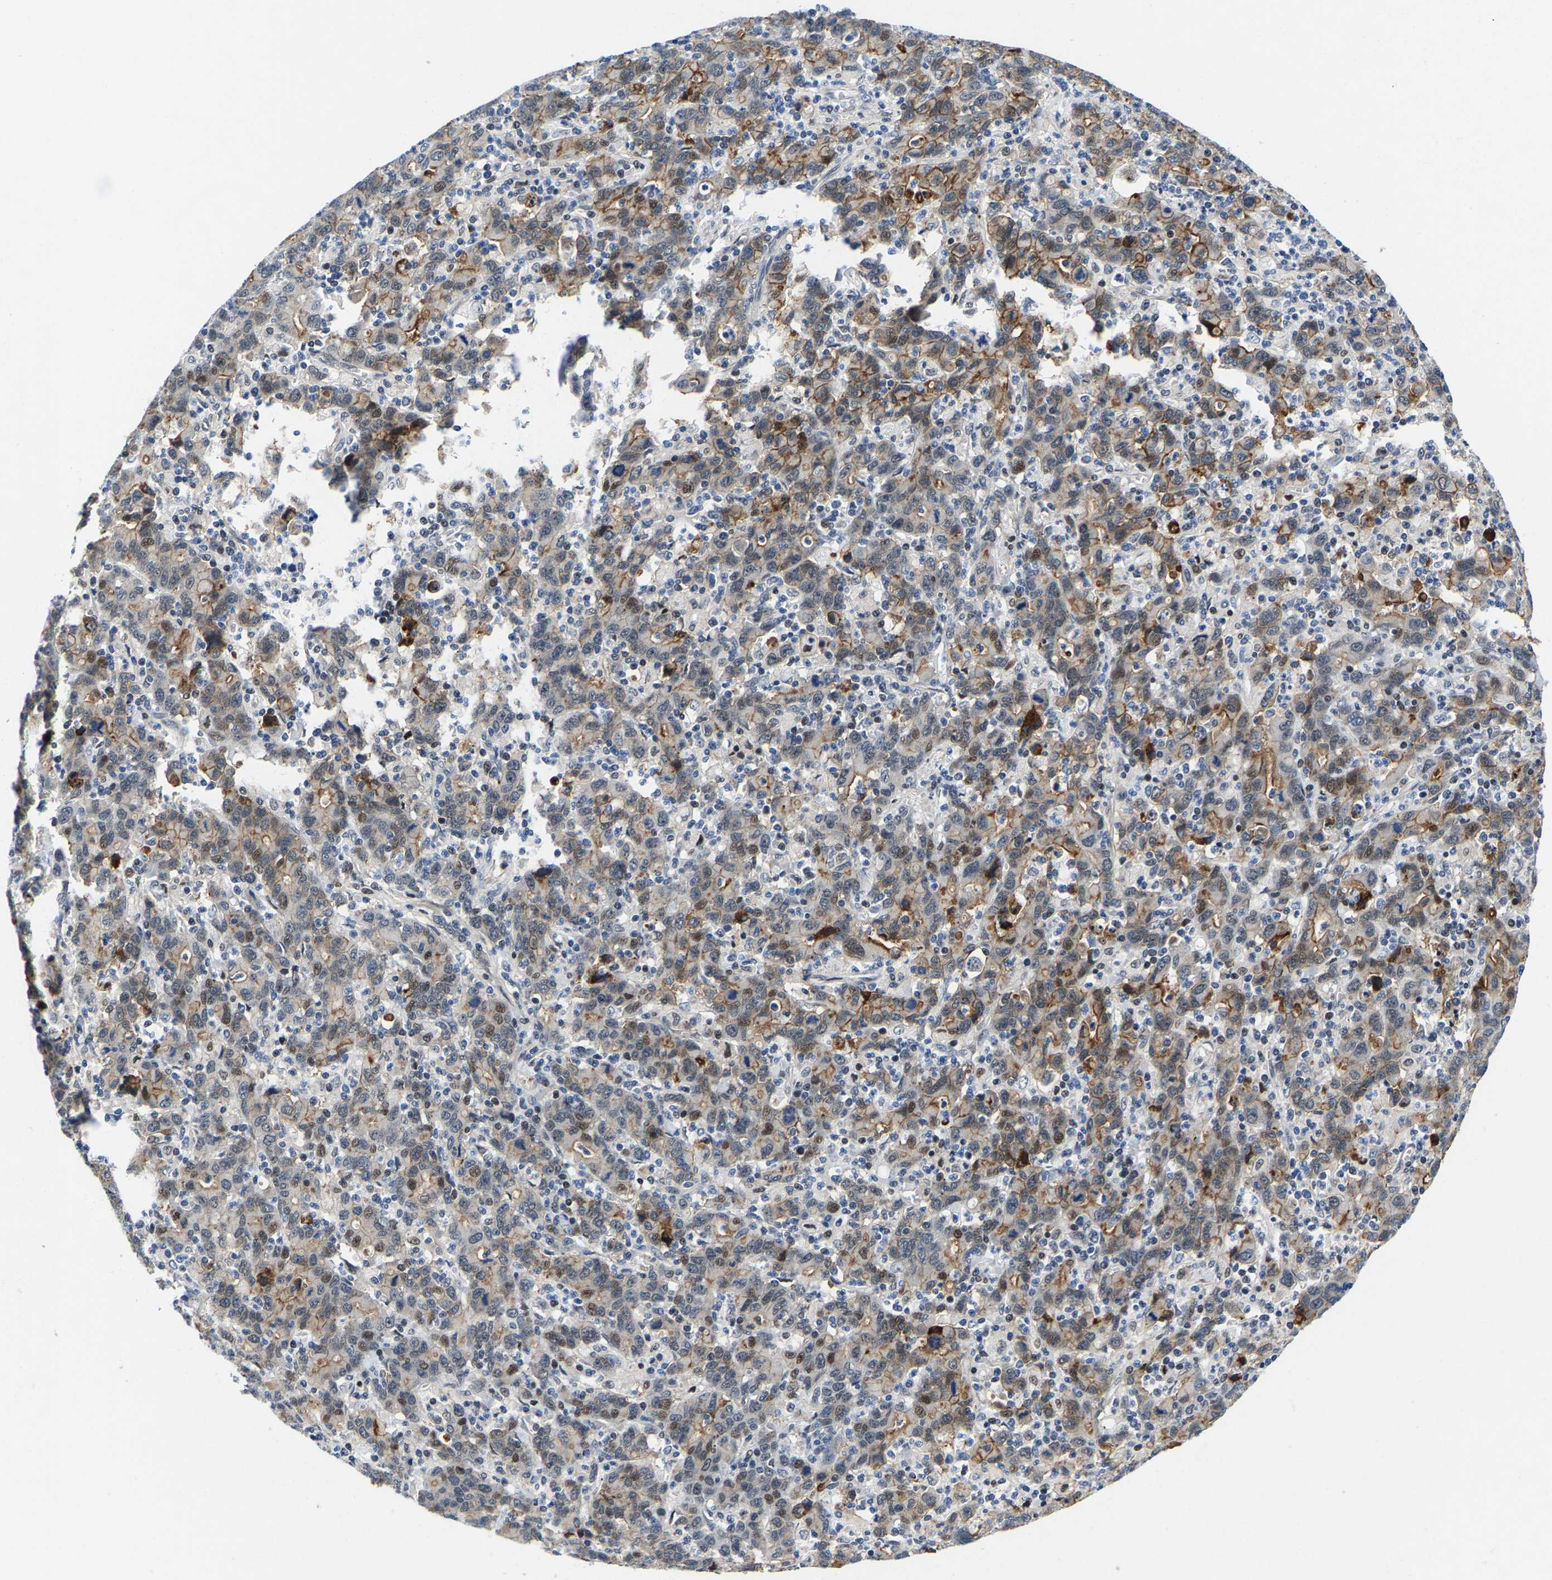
{"staining": {"intensity": "moderate", "quantity": "25%-75%", "location": "cytoplasmic/membranous"}, "tissue": "stomach cancer", "cell_type": "Tumor cells", "image_type": "cancer", "snomed": [{"axis": "morphology", "description": "Adenocarcinoma, NOS"}, {"axis": "topography", "description": "Stomach, upper"}], "caption": "This is an image of immunohistochemistry (IHC) staining of stomach adenocarcinoma, which shows moderate positivity in the cytoplasmic/membranous of tumor cells.", "gene": "GTPBP10", "patient": {"sex": "male", "age": 69}}